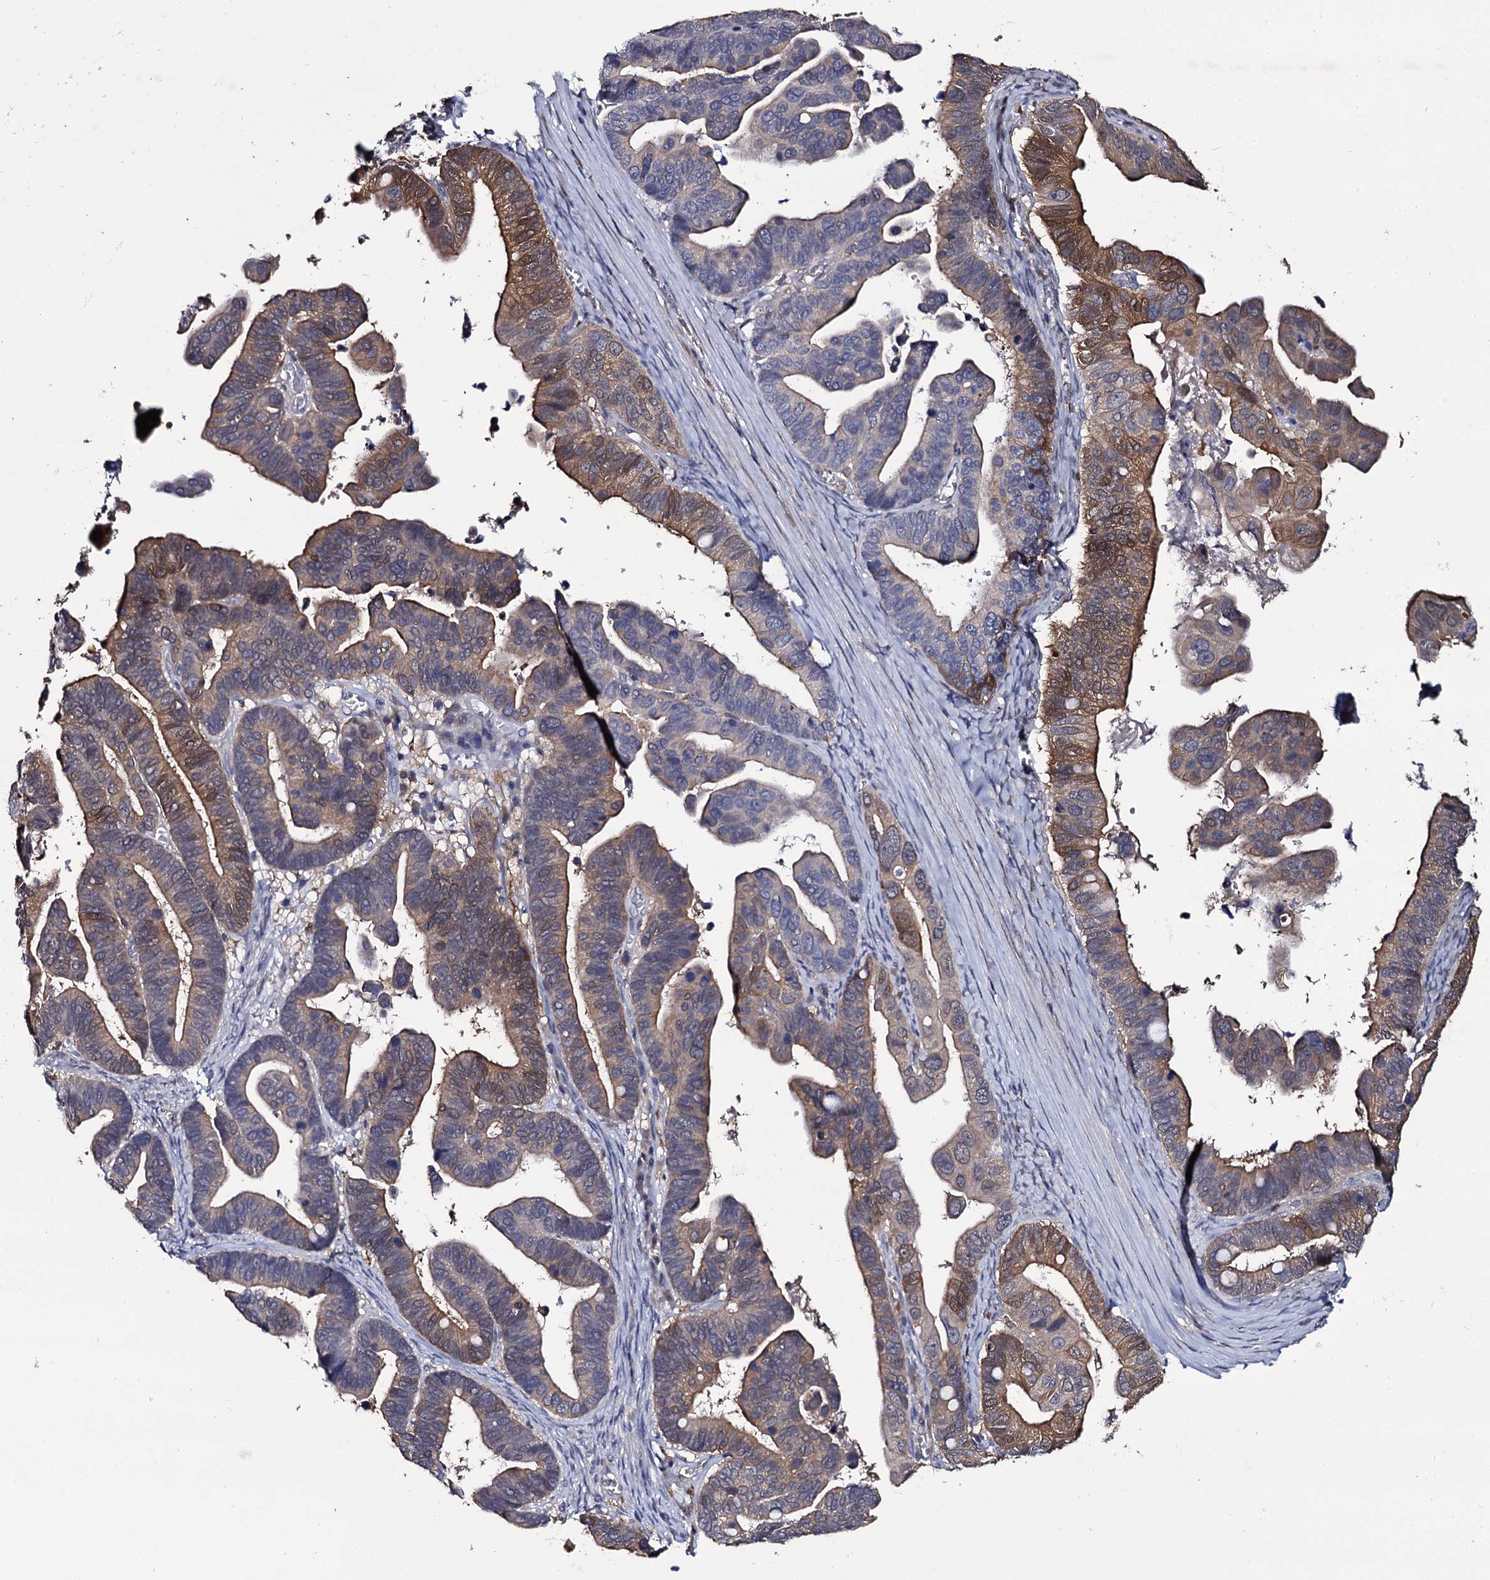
{"staining": {"intensity": "moderate", "quantity": "25%-75%", "location": "cytoplasmic/membranous"}, "tissue": "ovarian cancer", "cell_type": "Tumor cells", "image_type": "cancer", "snomed": [{"axis": "morphology", "description": "Cystadenocarcinoma, serous, NOS"}, {"axis": "topography", "description": "Ovary"}], "caption": "Protein positivity by immunohistochemistry displays moderate cytoplasmic/membranous positivity in approximately 25%-75% of tumor cells in ovarian cancer (serous cystadenocarcinoma). Using DAB (3,3'-diaminobenzidine) (brown) and hematoxylin (blue) stains, captured at high magnification using brightfield microscopy.", "gene": "CRYL1", "patient": {"sex": "female", "age": 56}}